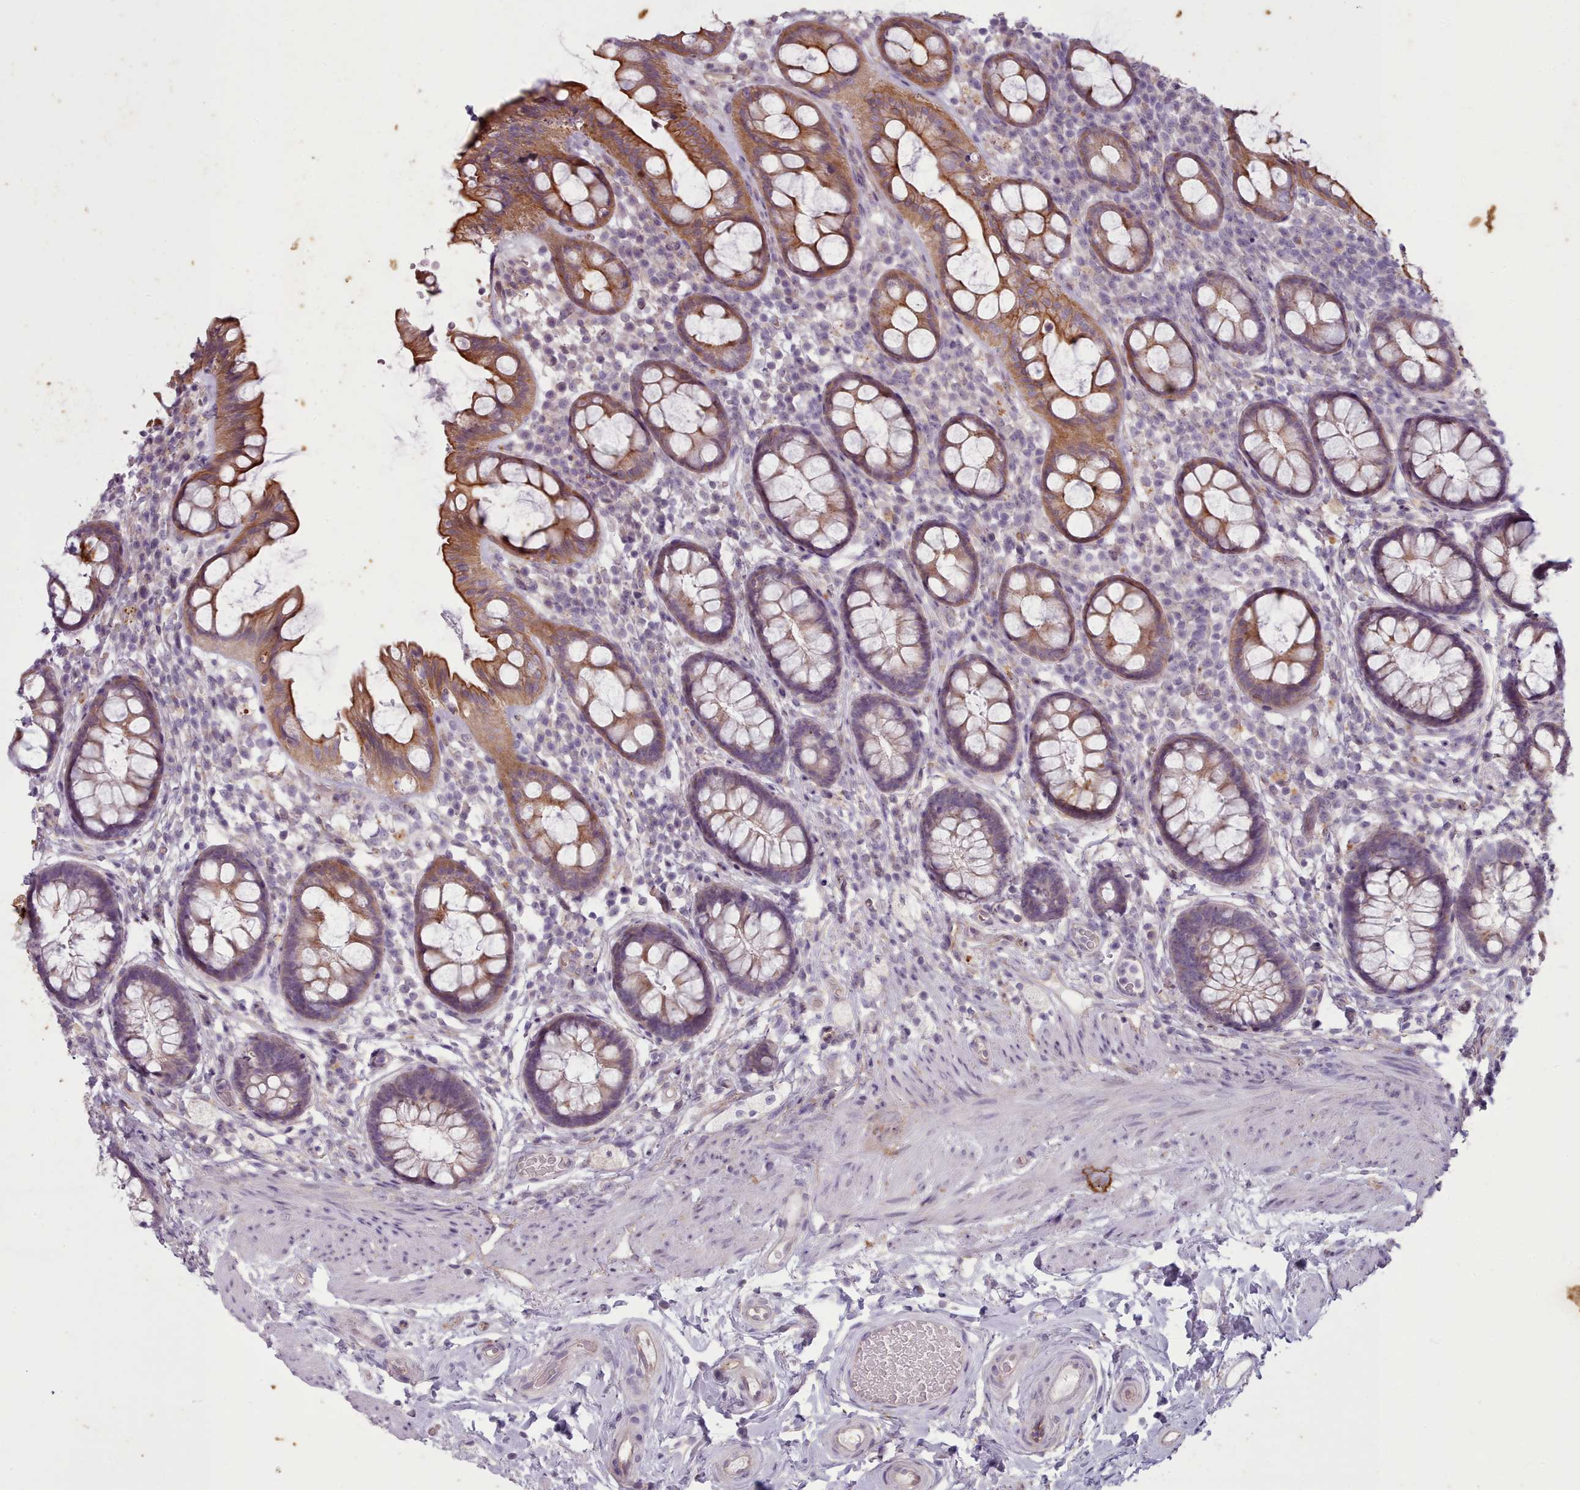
{"staining": {"intensity": "moderate", "quantity": "25%-75%", "location": "cytoplasmic/membranous"}, "tissue": "rectum", "cell_type": "Glandular cells", "image_type": "normal", "snomed": [{"axis": "morphology", "description": "Normal tissue, NOS"}, {"axis": "topography", "description": "Rectum"}, {"axis": "topography", "description": "Peripheral nerve tissue"}], "caption": "Protein staining of normal rectum reveals moderate cytoplasmic/membranous expression in approximately 25%-75% of glandular cells. The protein is stained brown, and the nuclei are stained in blue (DAB (3,3'-diaminobenzidine) IHC with brightfield microscopy, high magnification).", "gene": "PLD4", "patient": {"sex": "female", "age": 69}}